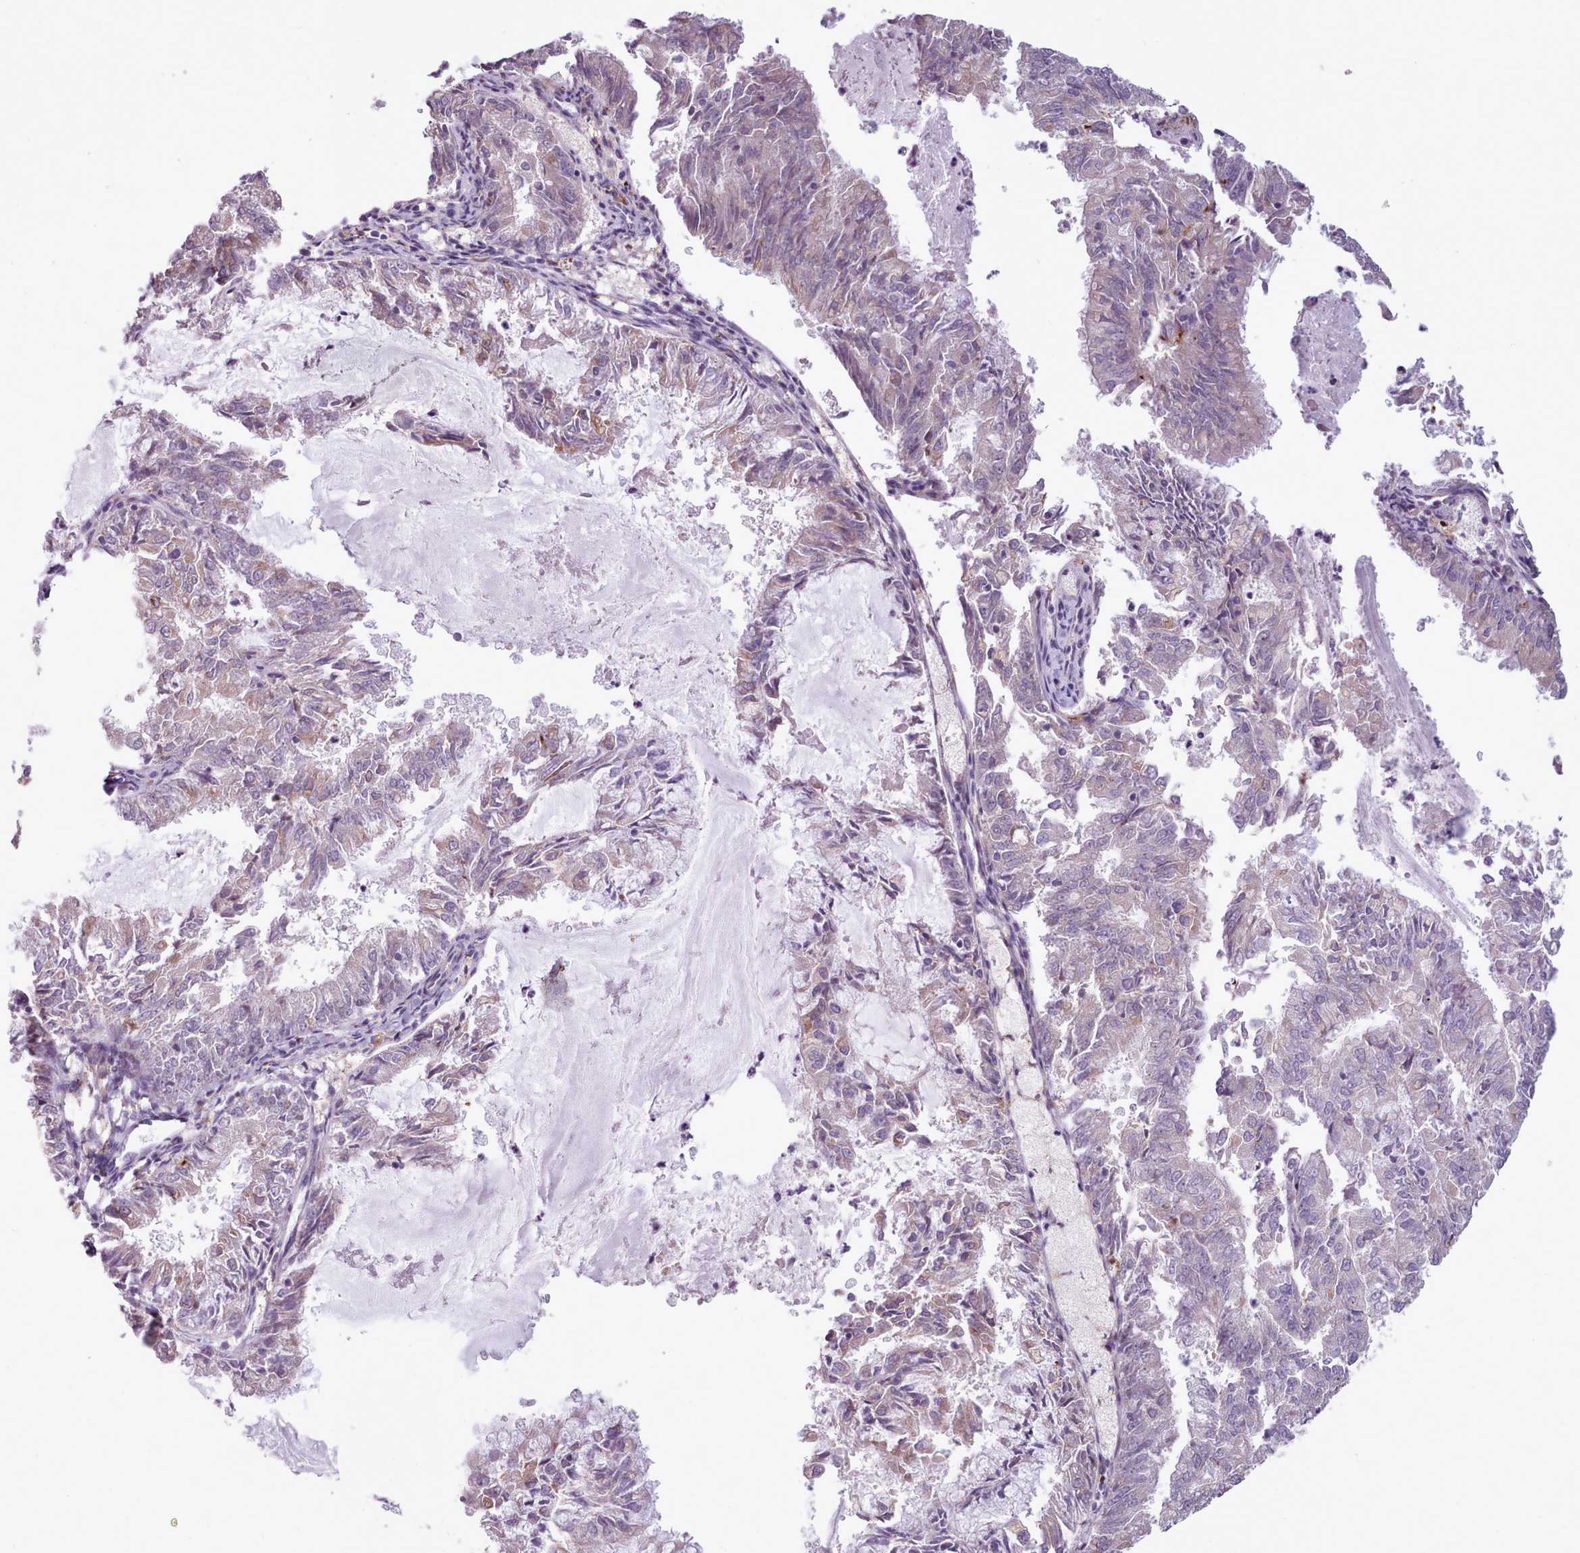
{"staining": {"intensity": "negative", "quantity": "none", "location": "none"}, "tissue": "endometrial cancer", "cell_type": "Tumor cells", "image_type": "cancer", "snomed": [{"axis": "morphology", "description": "Adenocarcinoma, NOS"}, {"axis": "topography", "description": "Endometrium"}], "caption": "Histopathology image shows no significant protein expression in tumor cells of adenocarcinoma (endometrial).", "gene": "DPF1", "patient": {"sex": "female", "age": 57}}